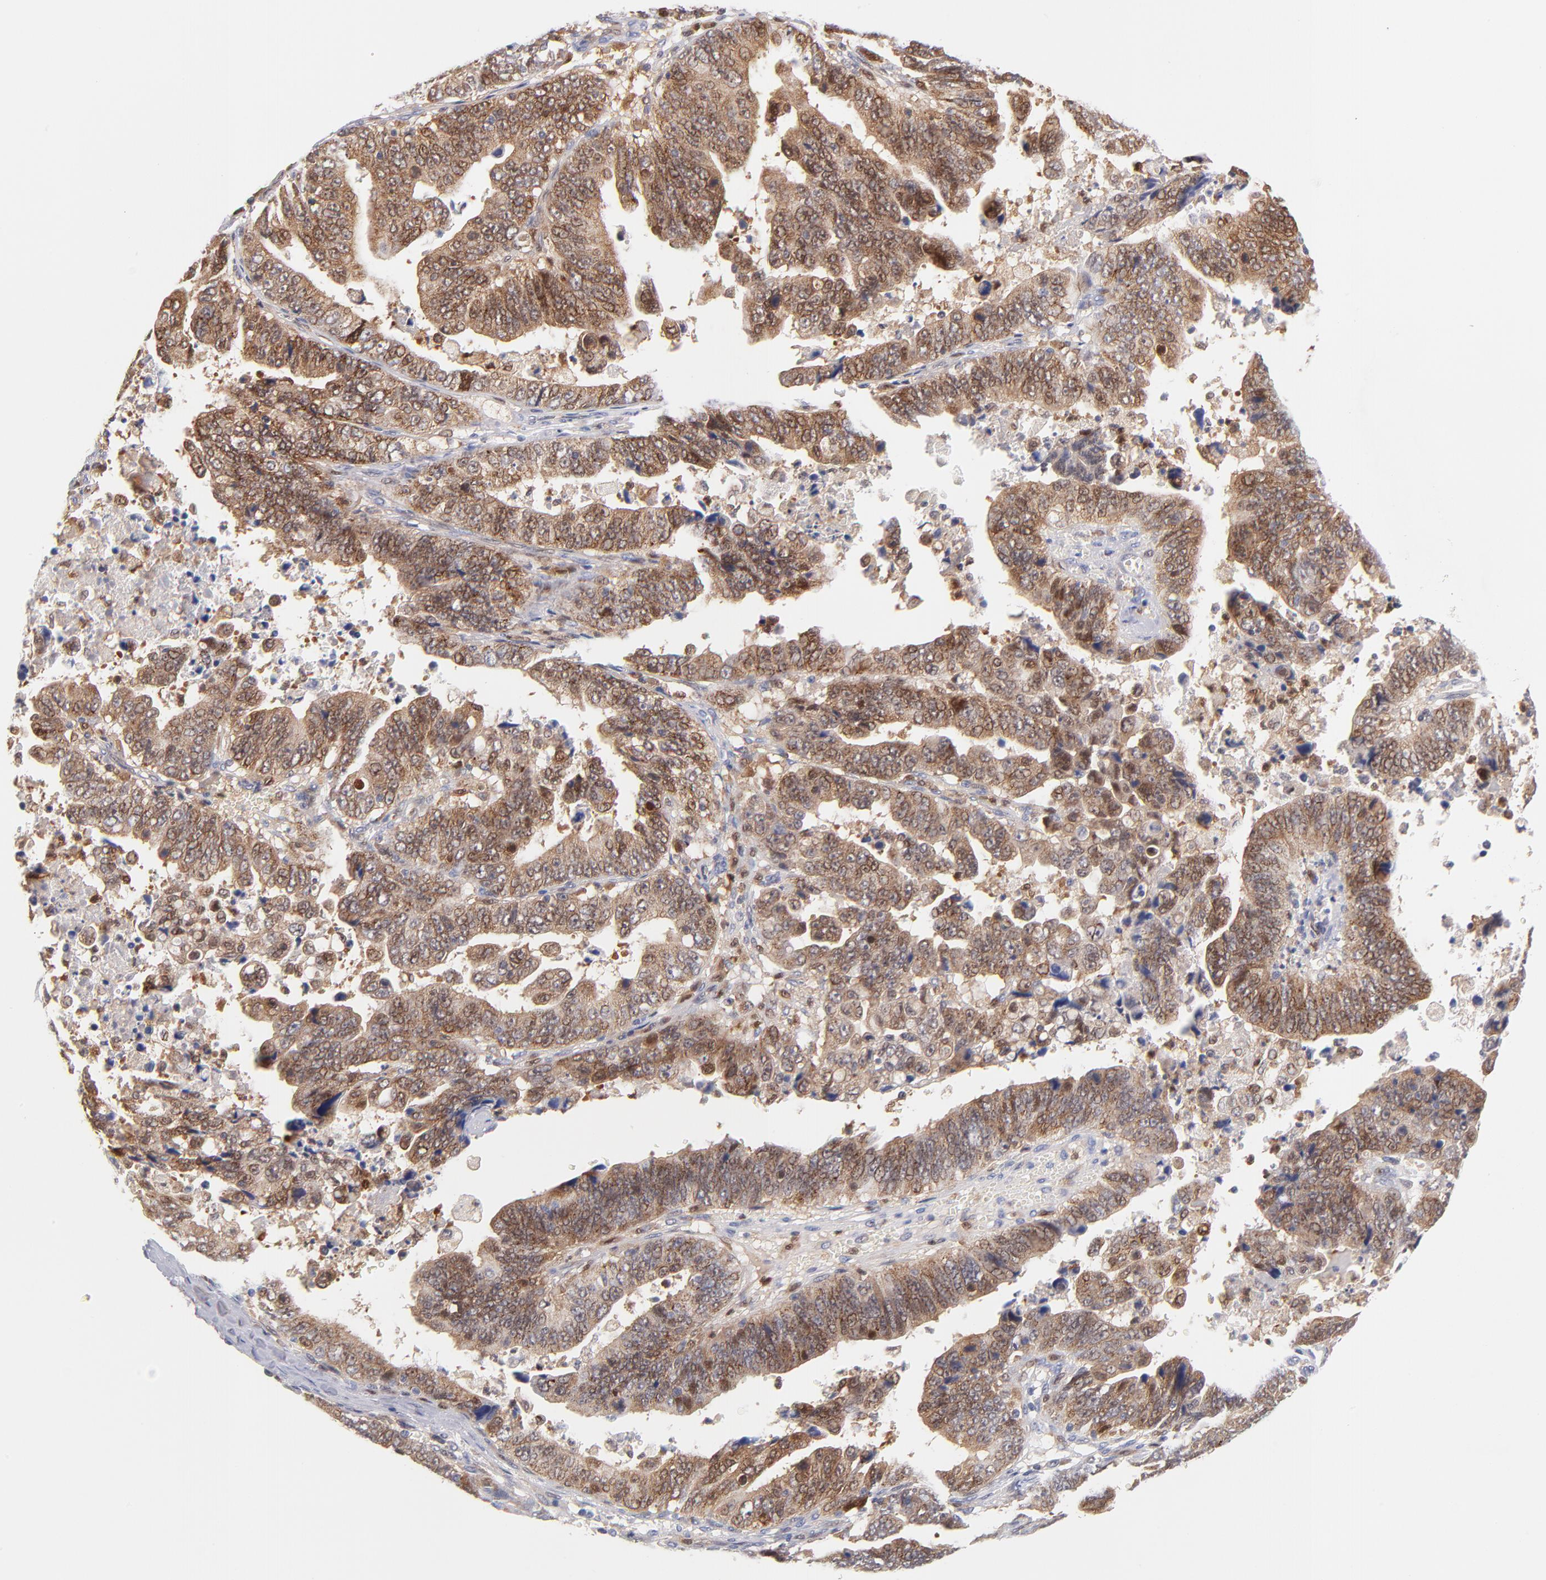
{"staining": {"intensity": "moderate", "quantity": ">75%", "location": "cytoplasmic/membranous"}, "tissue": "stomach cancer", "cell_type": "Tumor cells", "image_type": "cancer", "snomed": [{"axis": "morphology", "description": "Adenocarcinoma, NOS"}, {"axis": "topography", "description": "Stomach, upper"}], "caption": "Immunohistochemical staining of stomach cancer reveals medium levels of moderate cytoplasmic/membranous protein expression in about >75% of tumor cells.", "gene": "BID", "patient": {"sex": "female", "age": 50}}